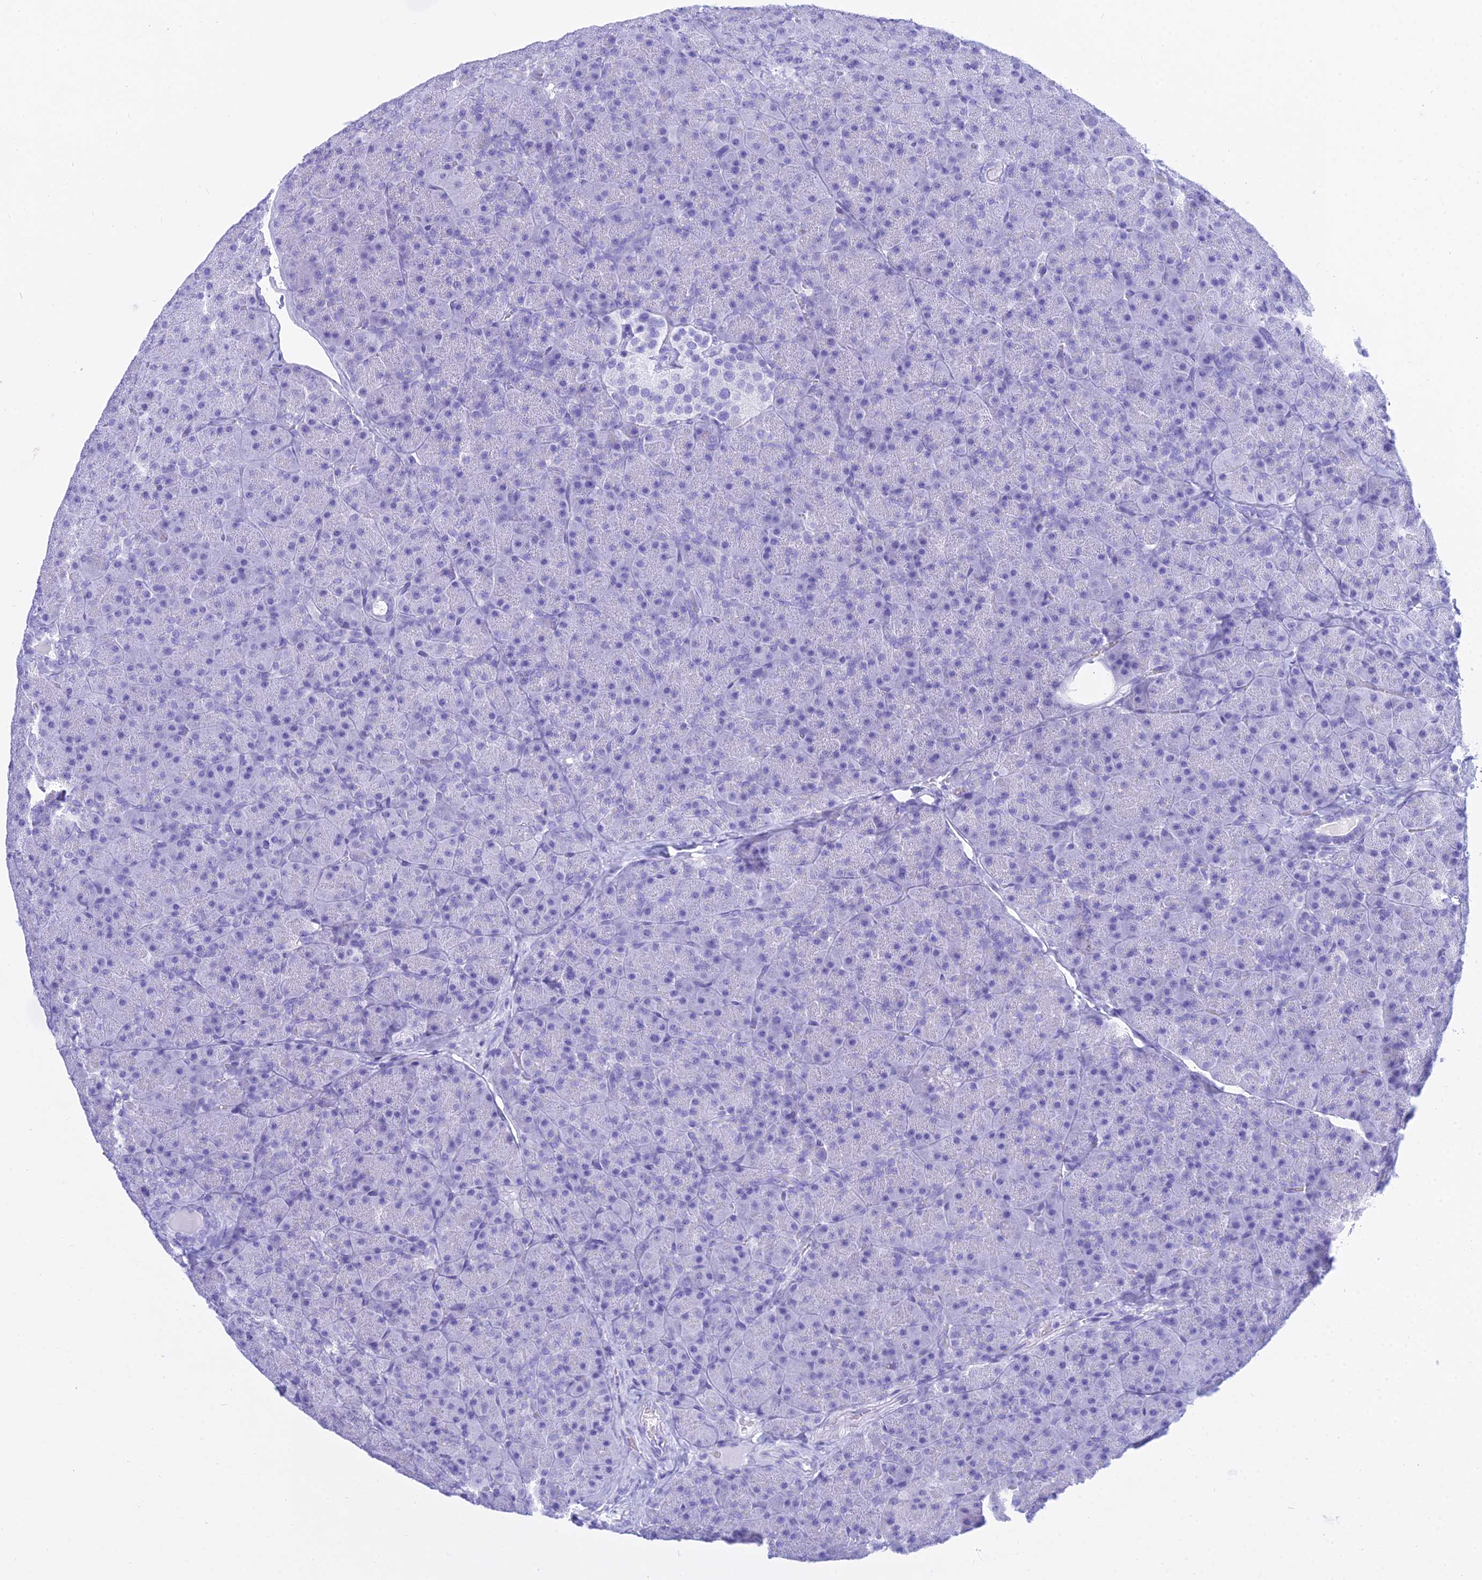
{"staining": {"intensity": "negative", "quantity": "none", "location": "none"}, "tissue": "pancreas", "cell_type": "Exocrine glandular cells", "image_type": "normal", "snomed": [{"axis": "morphology", "description": "Normal tissue, NOS"}, {"axis": "topography", "description": "Pancreas"}], "caption": "High magnification brightfield microscopy of benign pancreas stained with DAB (brown) and counterstained with hematoxylin (blue): exocrine glandular cells show no significant expression.", "gene": "PATE4", "patient": {"sex": "male", "age": 36}}